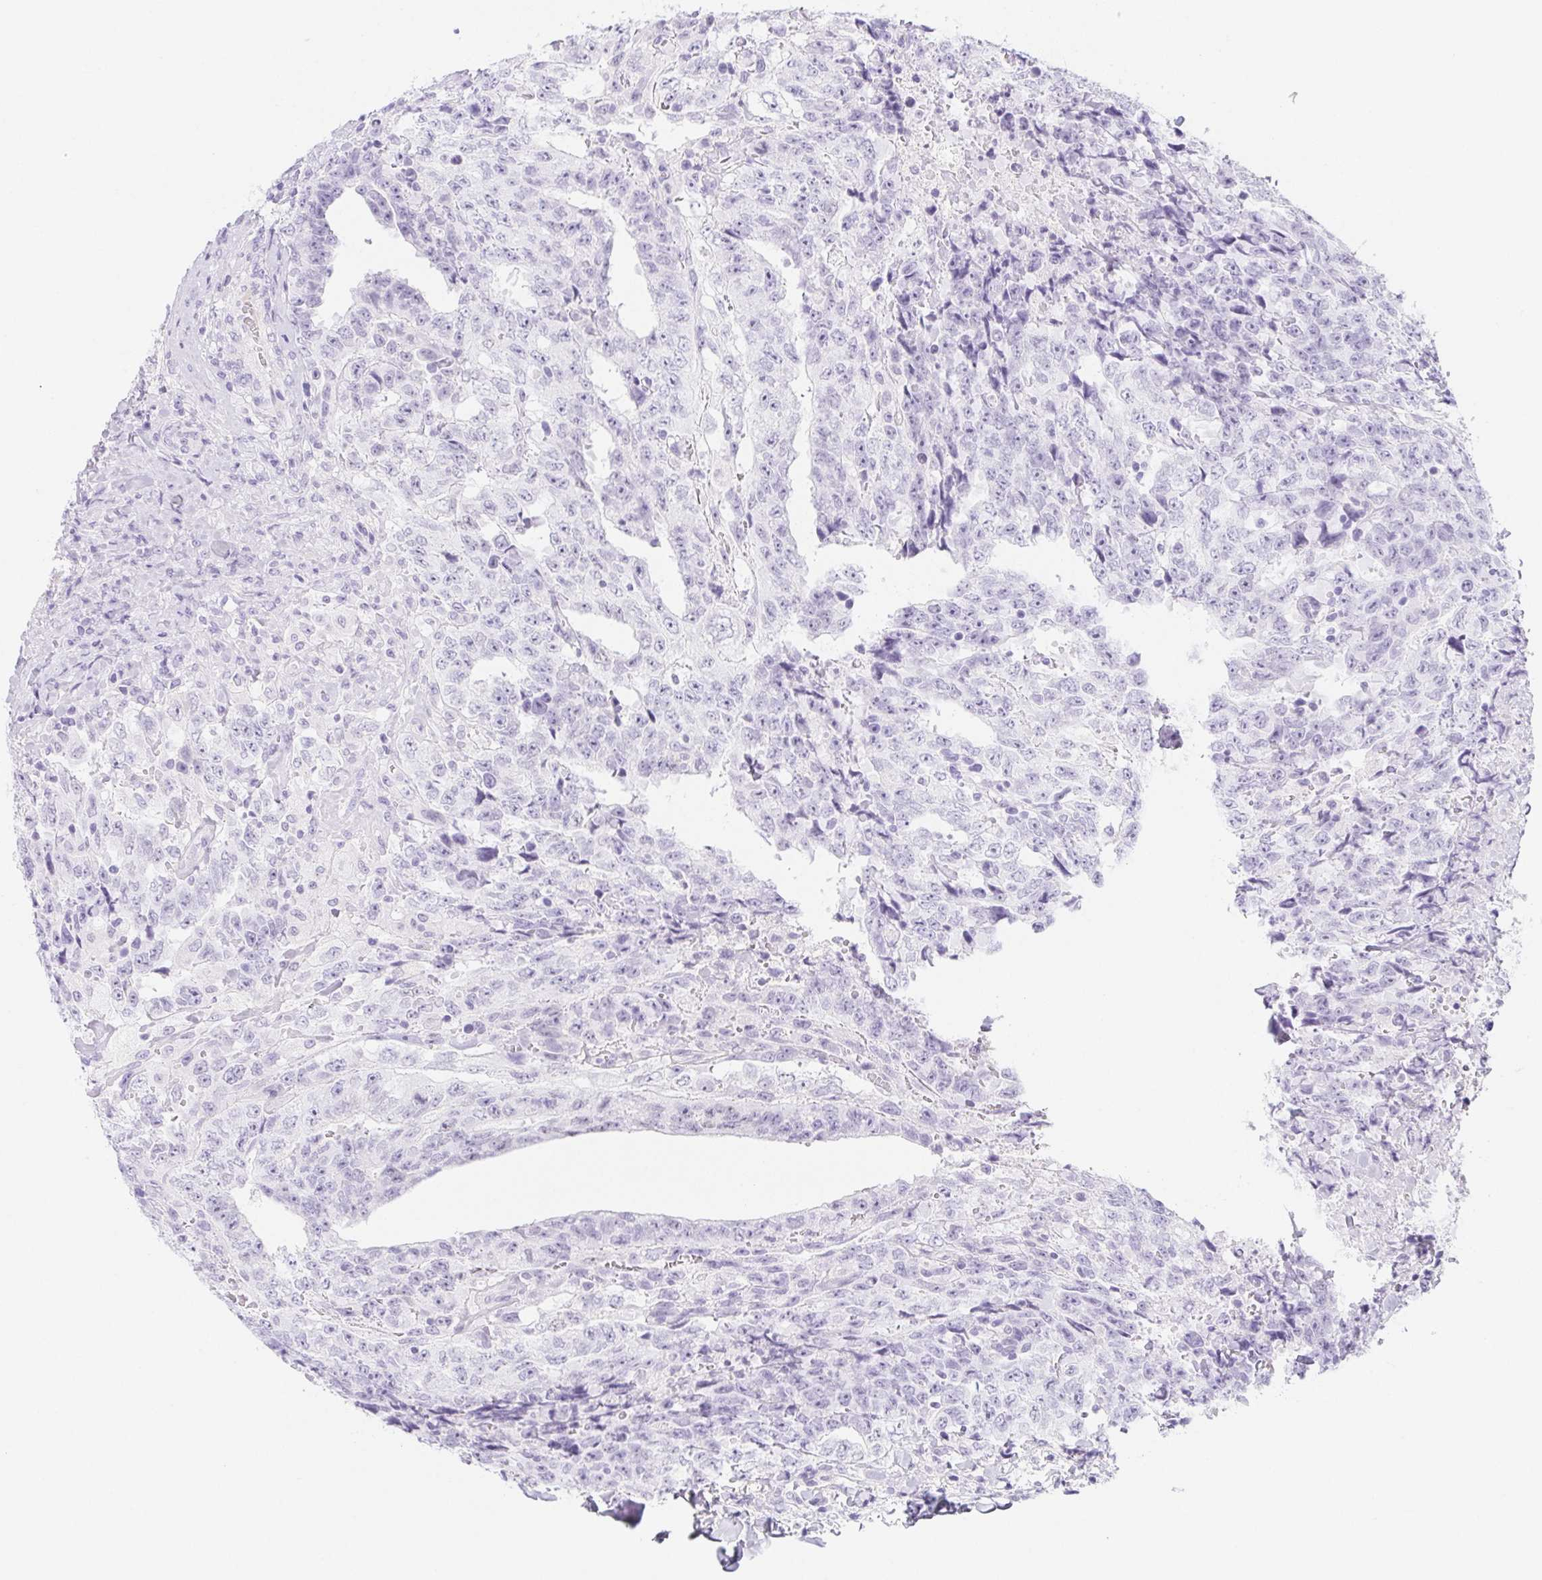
{"staining": {"intensity": "negative", "quantity": "none", "location": "none"}, "tissue": "testis cancer", "cell_type": "Tumor cells", "image_type": "cancer", "snomed": [{"axis": "morphology", "description": "Carcinoma, Embryonal, NOS"}, {"axis": "topography", "description": "Testis"}], "caption": "Photomicrograph shows no protein staining in tumor cells of embryonal carcinoma (testis) tissue.", "gene": "CYP21A2", "patient": {"sex": "male", "age": 24}}